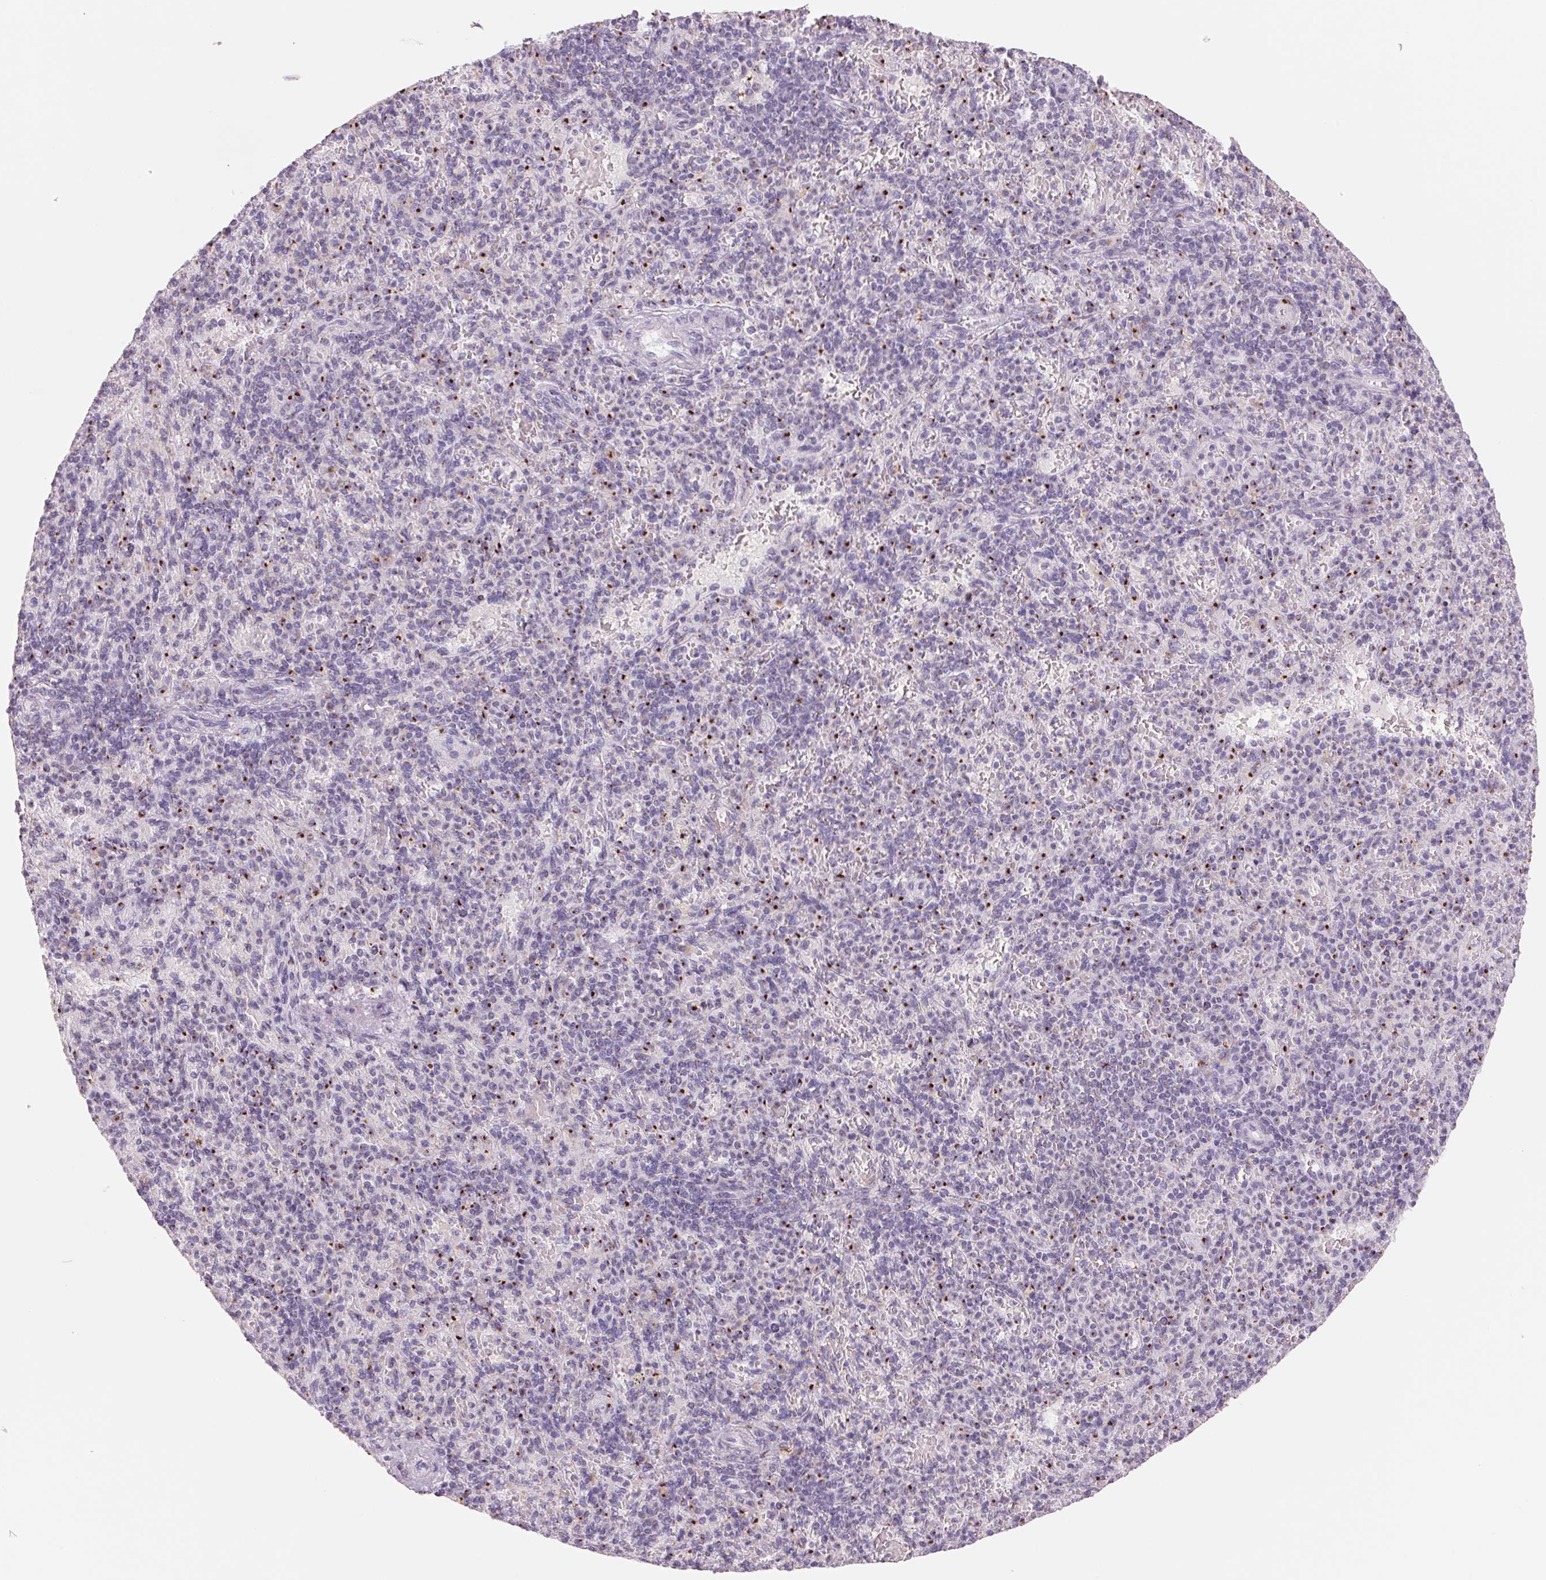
{"staining": {"intensity": "strong", "quantity": "<25%", "location": "cytoplasmic/membranous"}, "tissue": "spleen", "cell_type": "Cells in red pulp", "image_type": "normal", "snomed": [{"axis": "morphology", "description": "Normal tissue, NOS"}, {"axis": "topography", "description": "Spleen"}], "caption": "Strong cytoplasmic/membranous staining is identified in approximately <25% of cells in red pulp in benign spleen.", "gene": "GALNT7", "patient": {"sex": "female", "age": 74}}